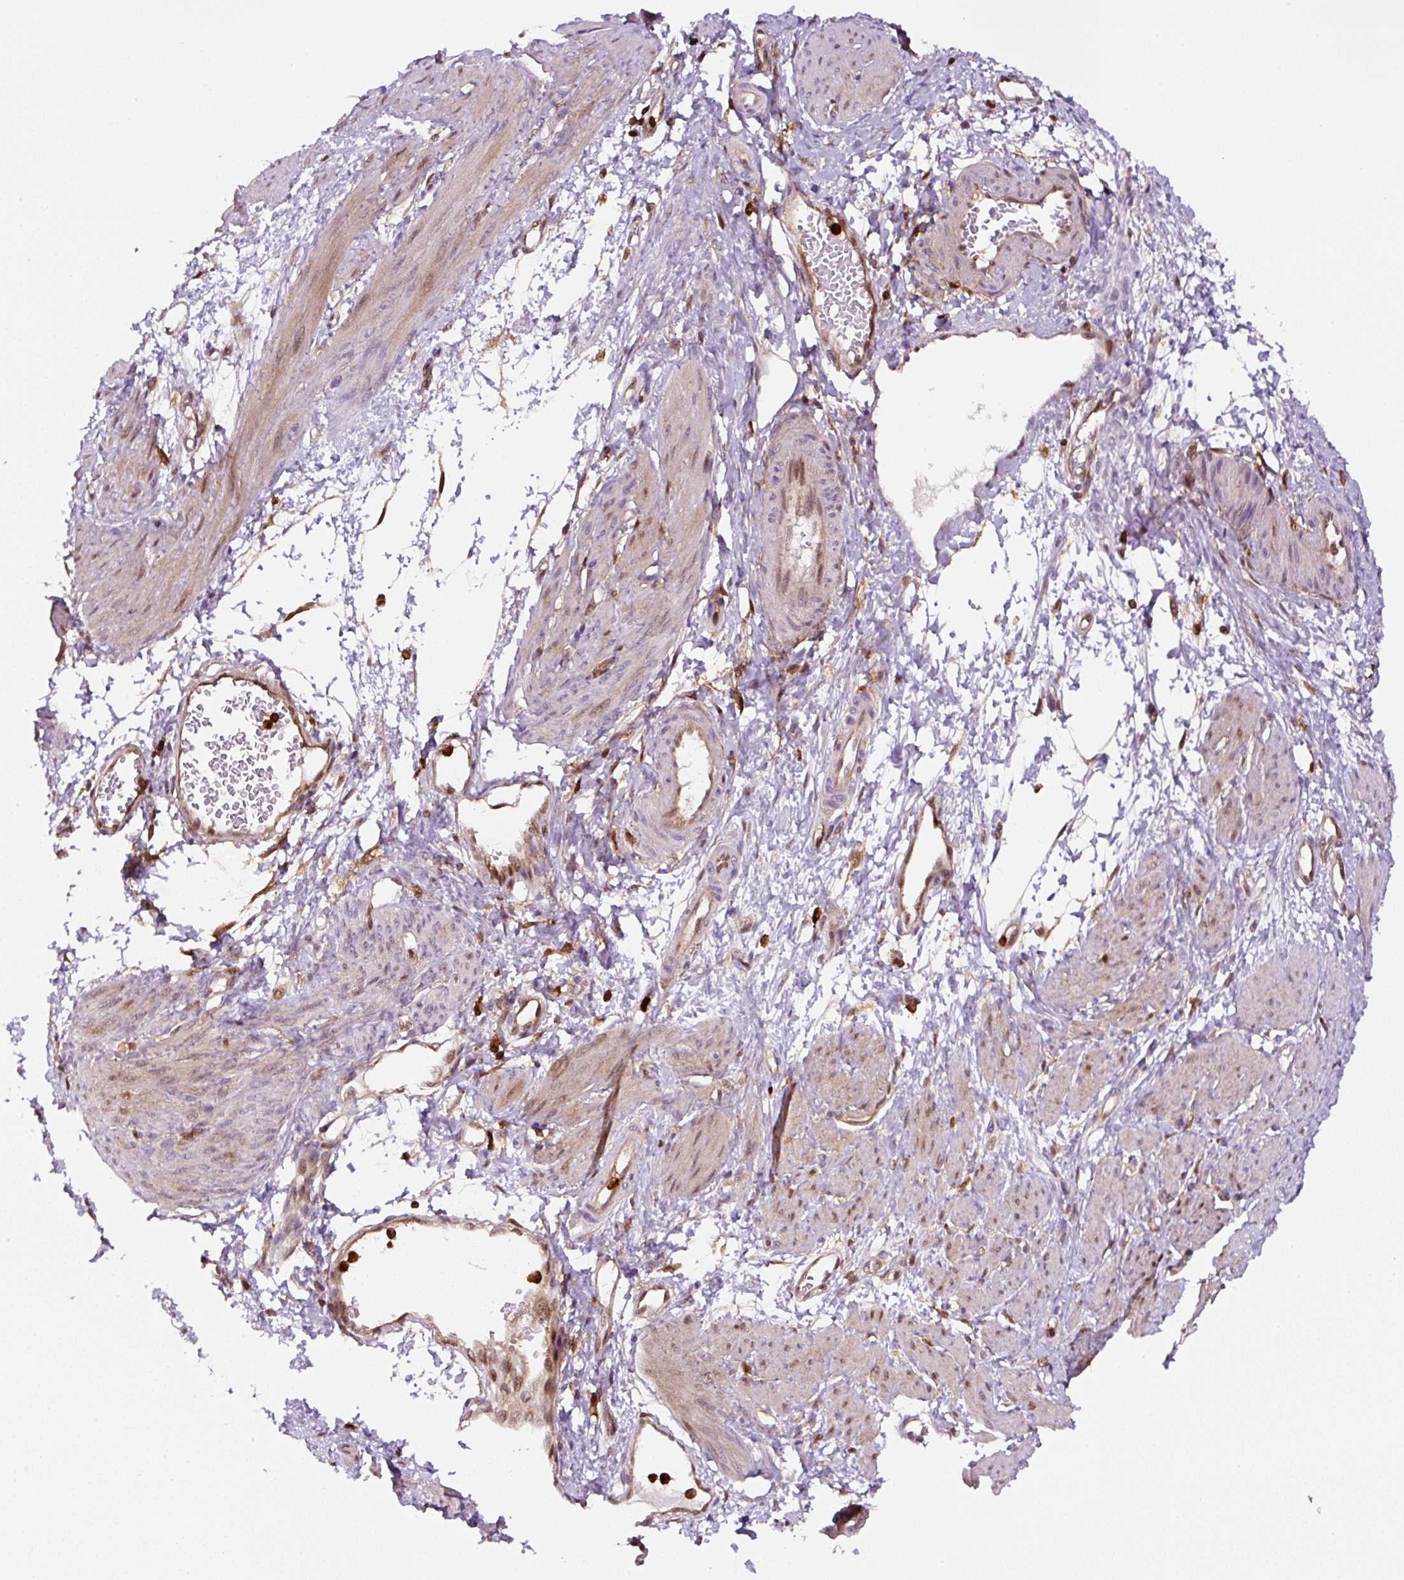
{"staining": {"intensity": "moderate", "quantity": "<25%", "location": "cytoplasmic/membranous,nuclear"}, "tissue": "smooth muscle", "cell_type": "Smooth muscle cells", "image_type": "normal", "snomed": [{"axis": "morphology", "description": "Normal tissue, NOS"}, {"axis": "topography", "description": "Smooth muscle"}, {"axis": "topography", "description": "Uterus"}], "caption": "Smooth muscle stained with DAB immunohistochemistry exhibits low levels of moderate cytoplasmic/membranous,nuclear expression in about <25% of smooth muscle cells. (Brightfield microscopy of DAB IHC at high magnification).", "gene": "ANXA1", "patient": {"sex": "female", "age": 39}}